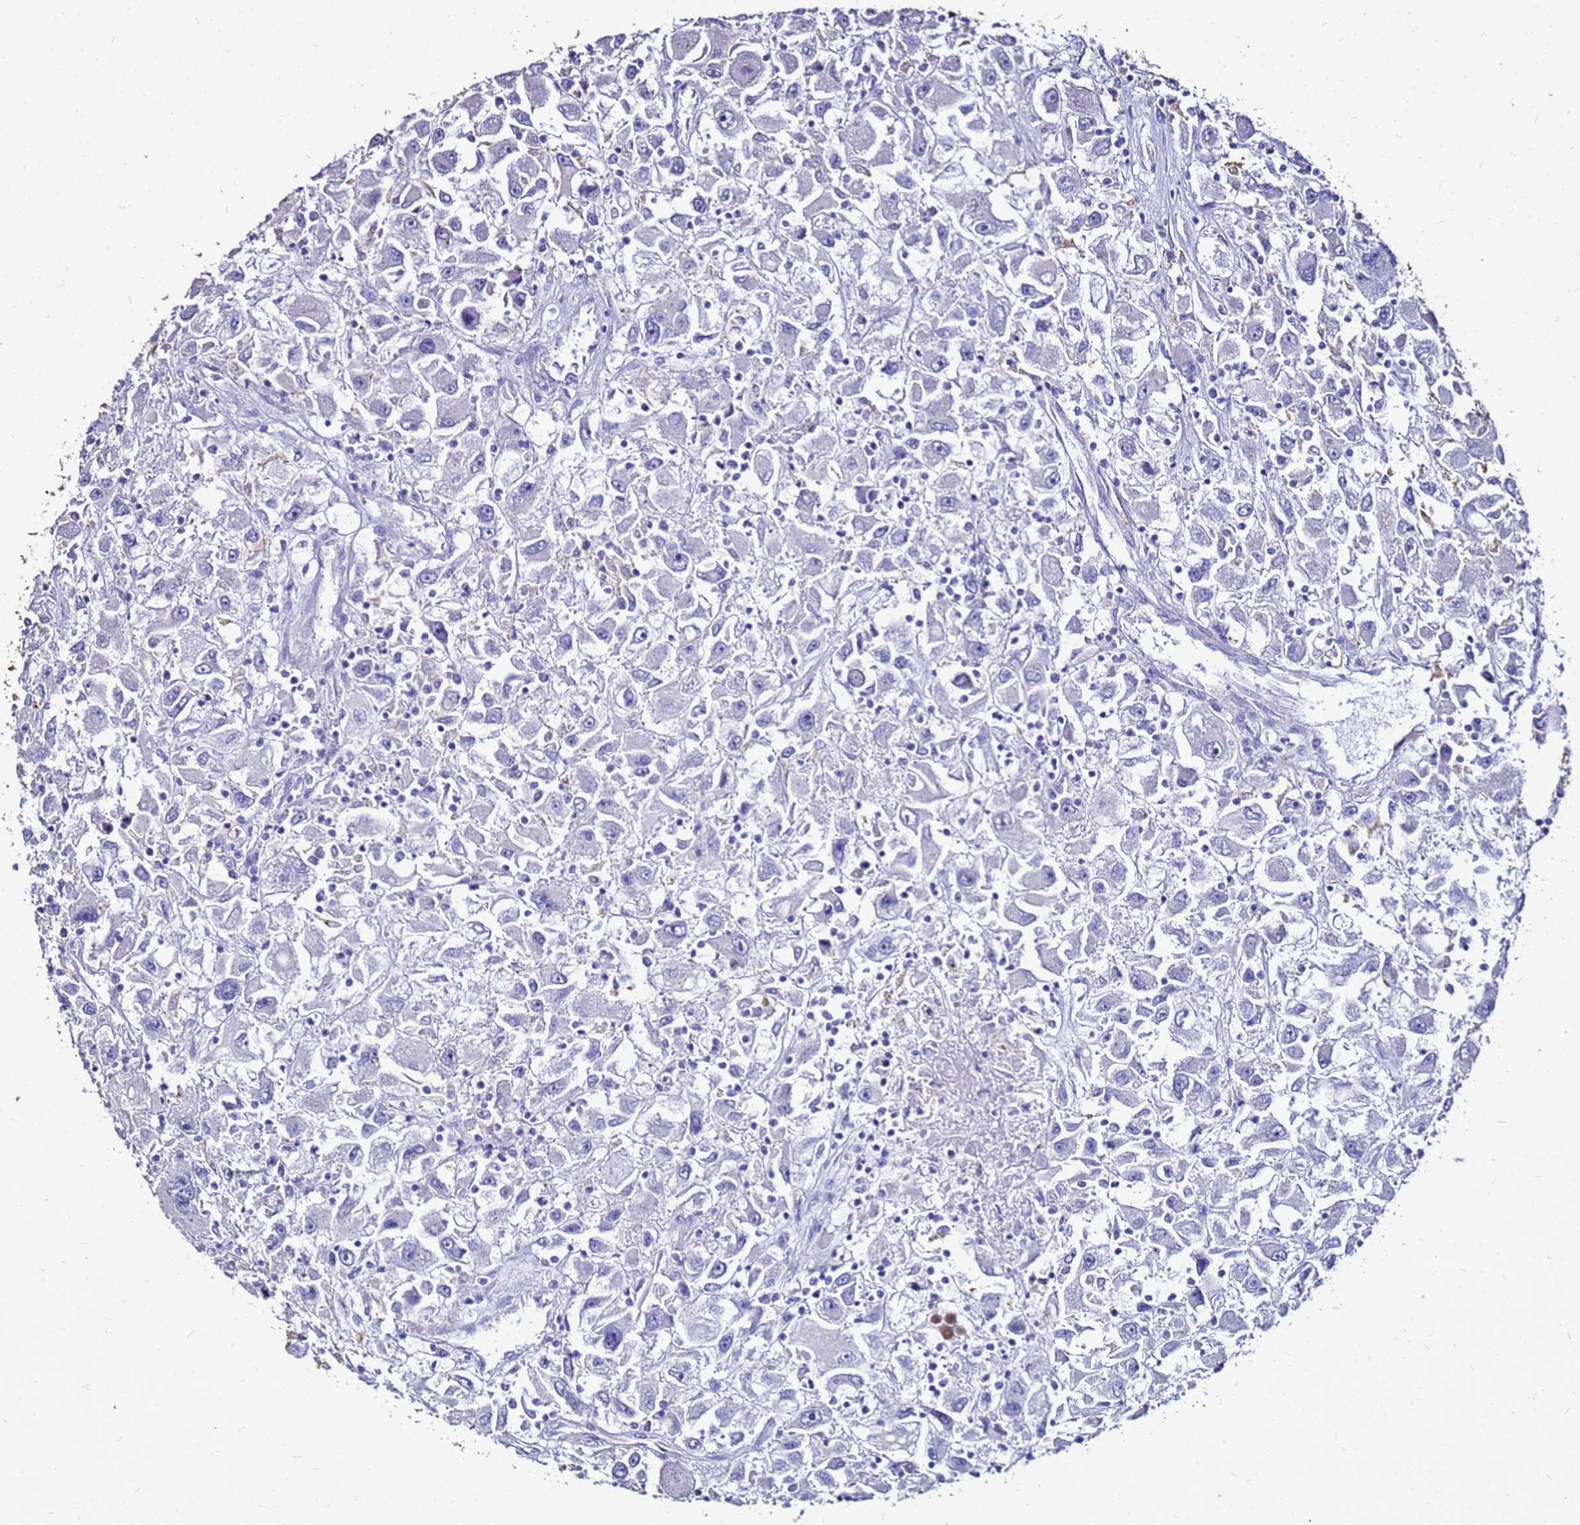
{"staining": {"intensity": "negative", "quantity": "none", "location": "none"}, "tissue": "renal cancer", "cell_type": "Tumor cells", "image_type": "cancer", "snomed": [{"axis": "morphology", "description": "Adenocarcinoma, NOS"}, {"axis": "topography", "description": "Kidney"}], "caption": "Renal adenocarcinoma stained for a protein using immunohistochemistry displays no positivity tumor cells.", "gene": "S100A2", "patient": {"sex": "female", "age": 52}}